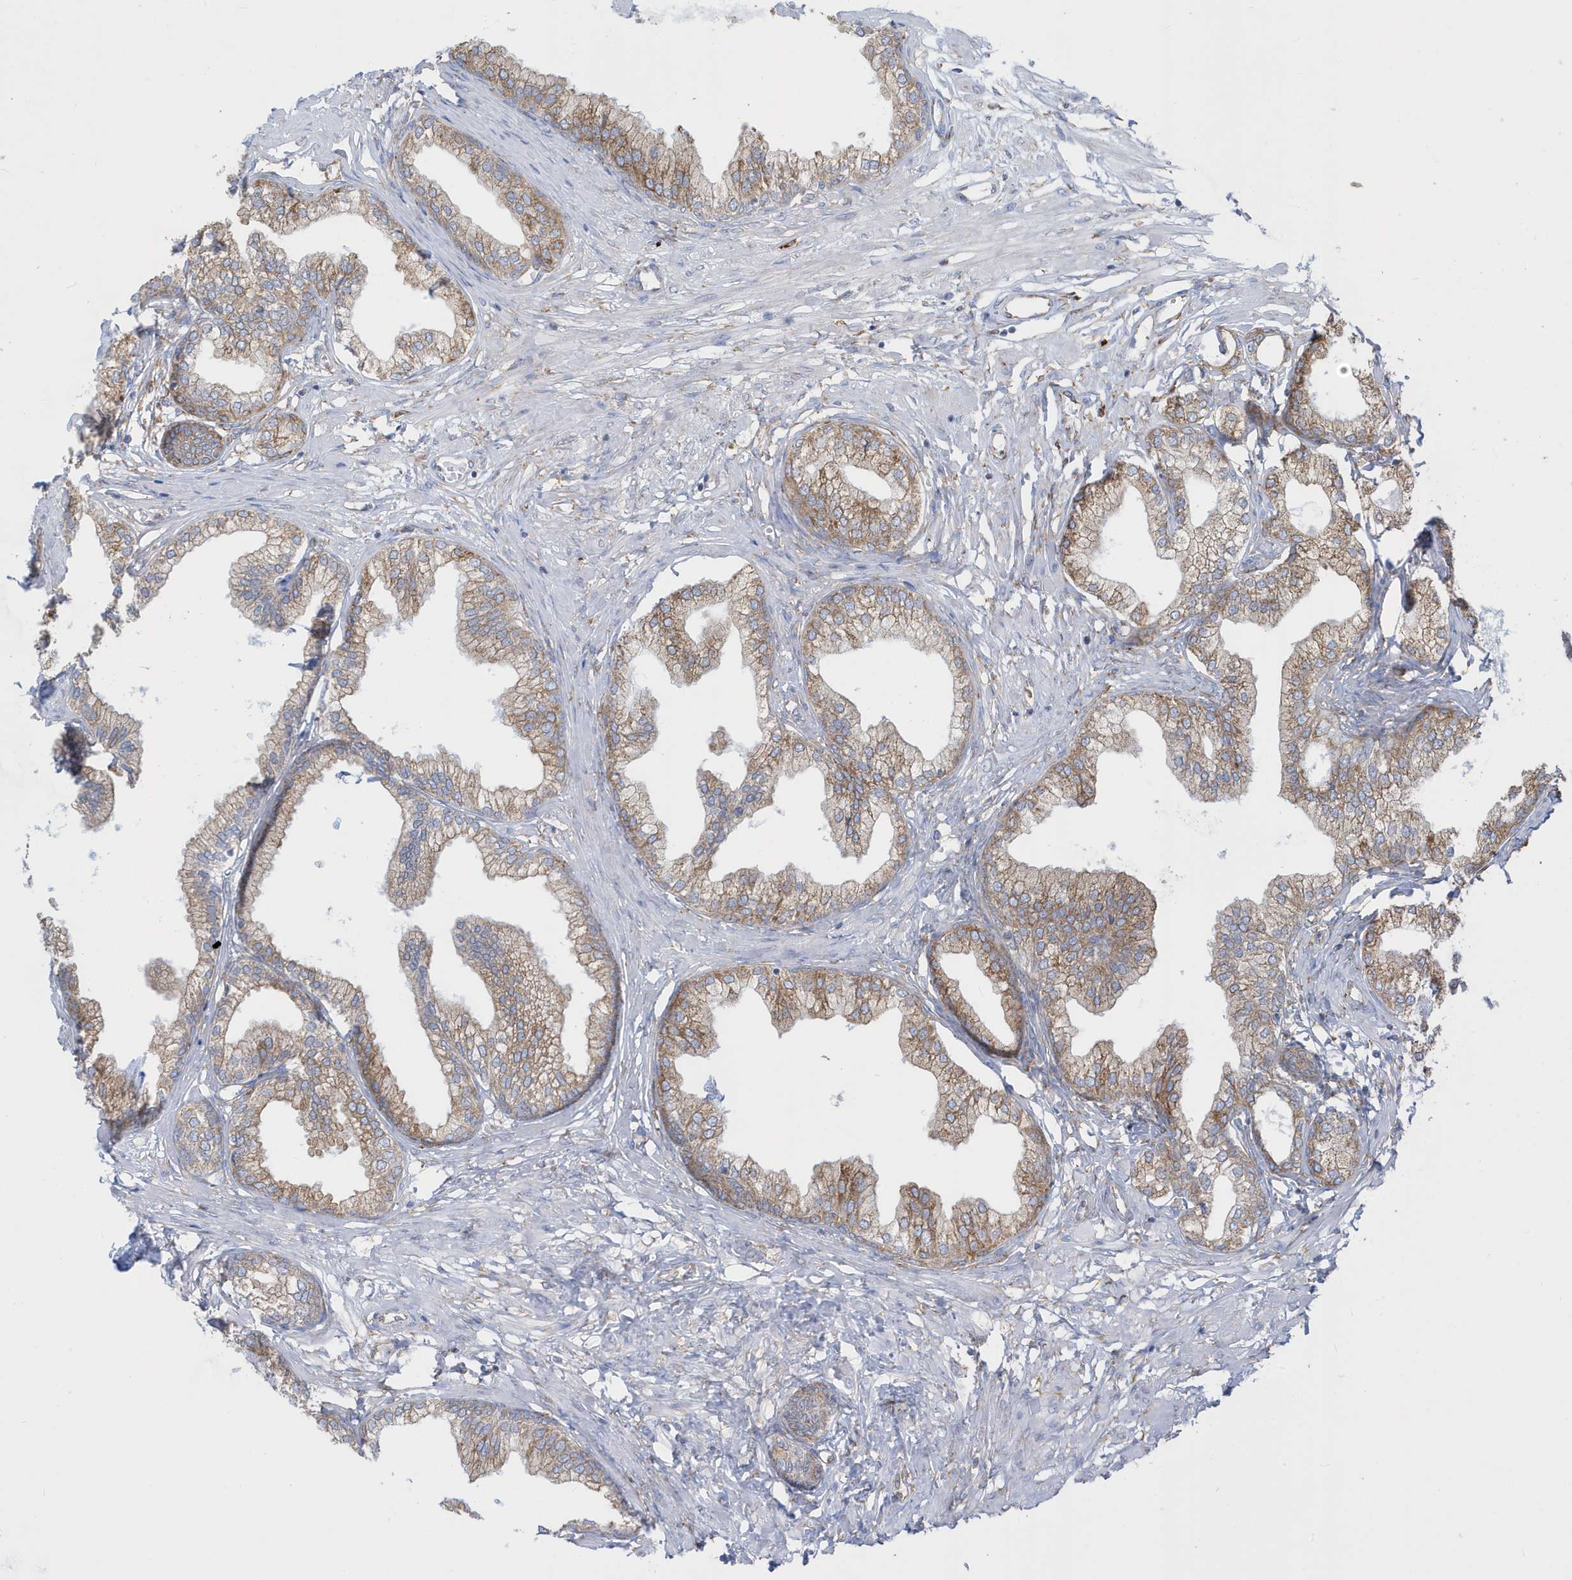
{"staining": {"intensity": "moderate", "quantity": ">75%", "location": "cytoplasmic/membranous"}, "tissue": "prostate", "cell_type": "Glandular cells", "image_type": "normal", "snomed": [{"axis": "morphology", "description": "Normal tissue, NOS"}, {"axis": "morphology", "description": "Urothelial carcinoma, Low grade"}, {"axis": "topography", "description": "Urinary bladder"}, {"axis": "topography", "description": "Prostate"}], "caption": "Prostate stained with a protein marker shows moderate staining in glandular cells.", "gene": "PDIA6", "patient": {"sex": "male", "age": 60}}